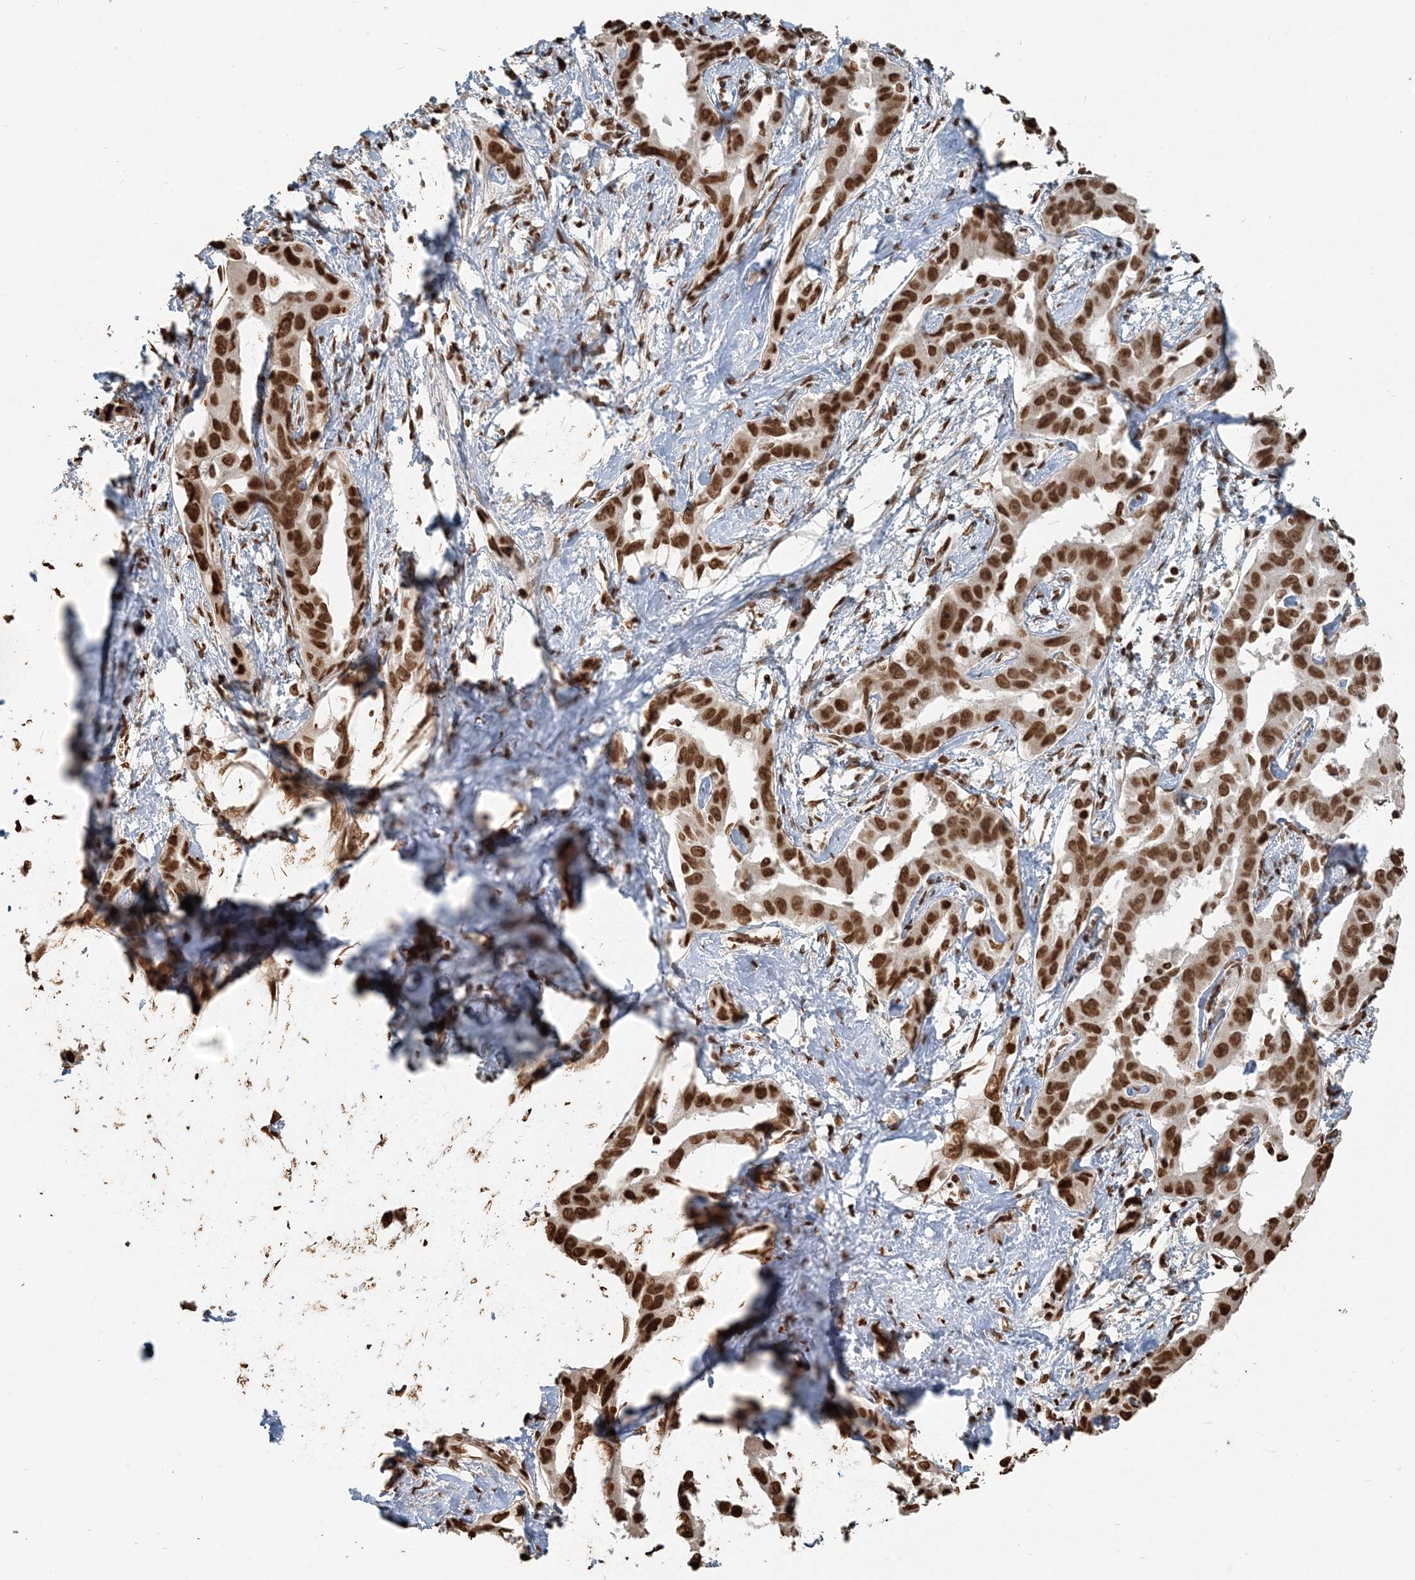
{"staining": {"intensity": "strong", "quantity": ">75%", "location": "nuclear"}, "tissue": "liver cancer", "cell_type": "Tumor cells", "image_type": "cancer", "snomed": [{"axis": "morphology", "description": "Cholangiocarcinoma"}, {"axis": "topography", "description": "Liver"}], "caption": "Liver cancer (cholangiocarcinoma) was stained to show a protein in brown. There is high levels of strong nuclear positivity in about >75% of tumor cells.", "gene": "H3-3B", "patient": {"sex": "male", "age": 59}}